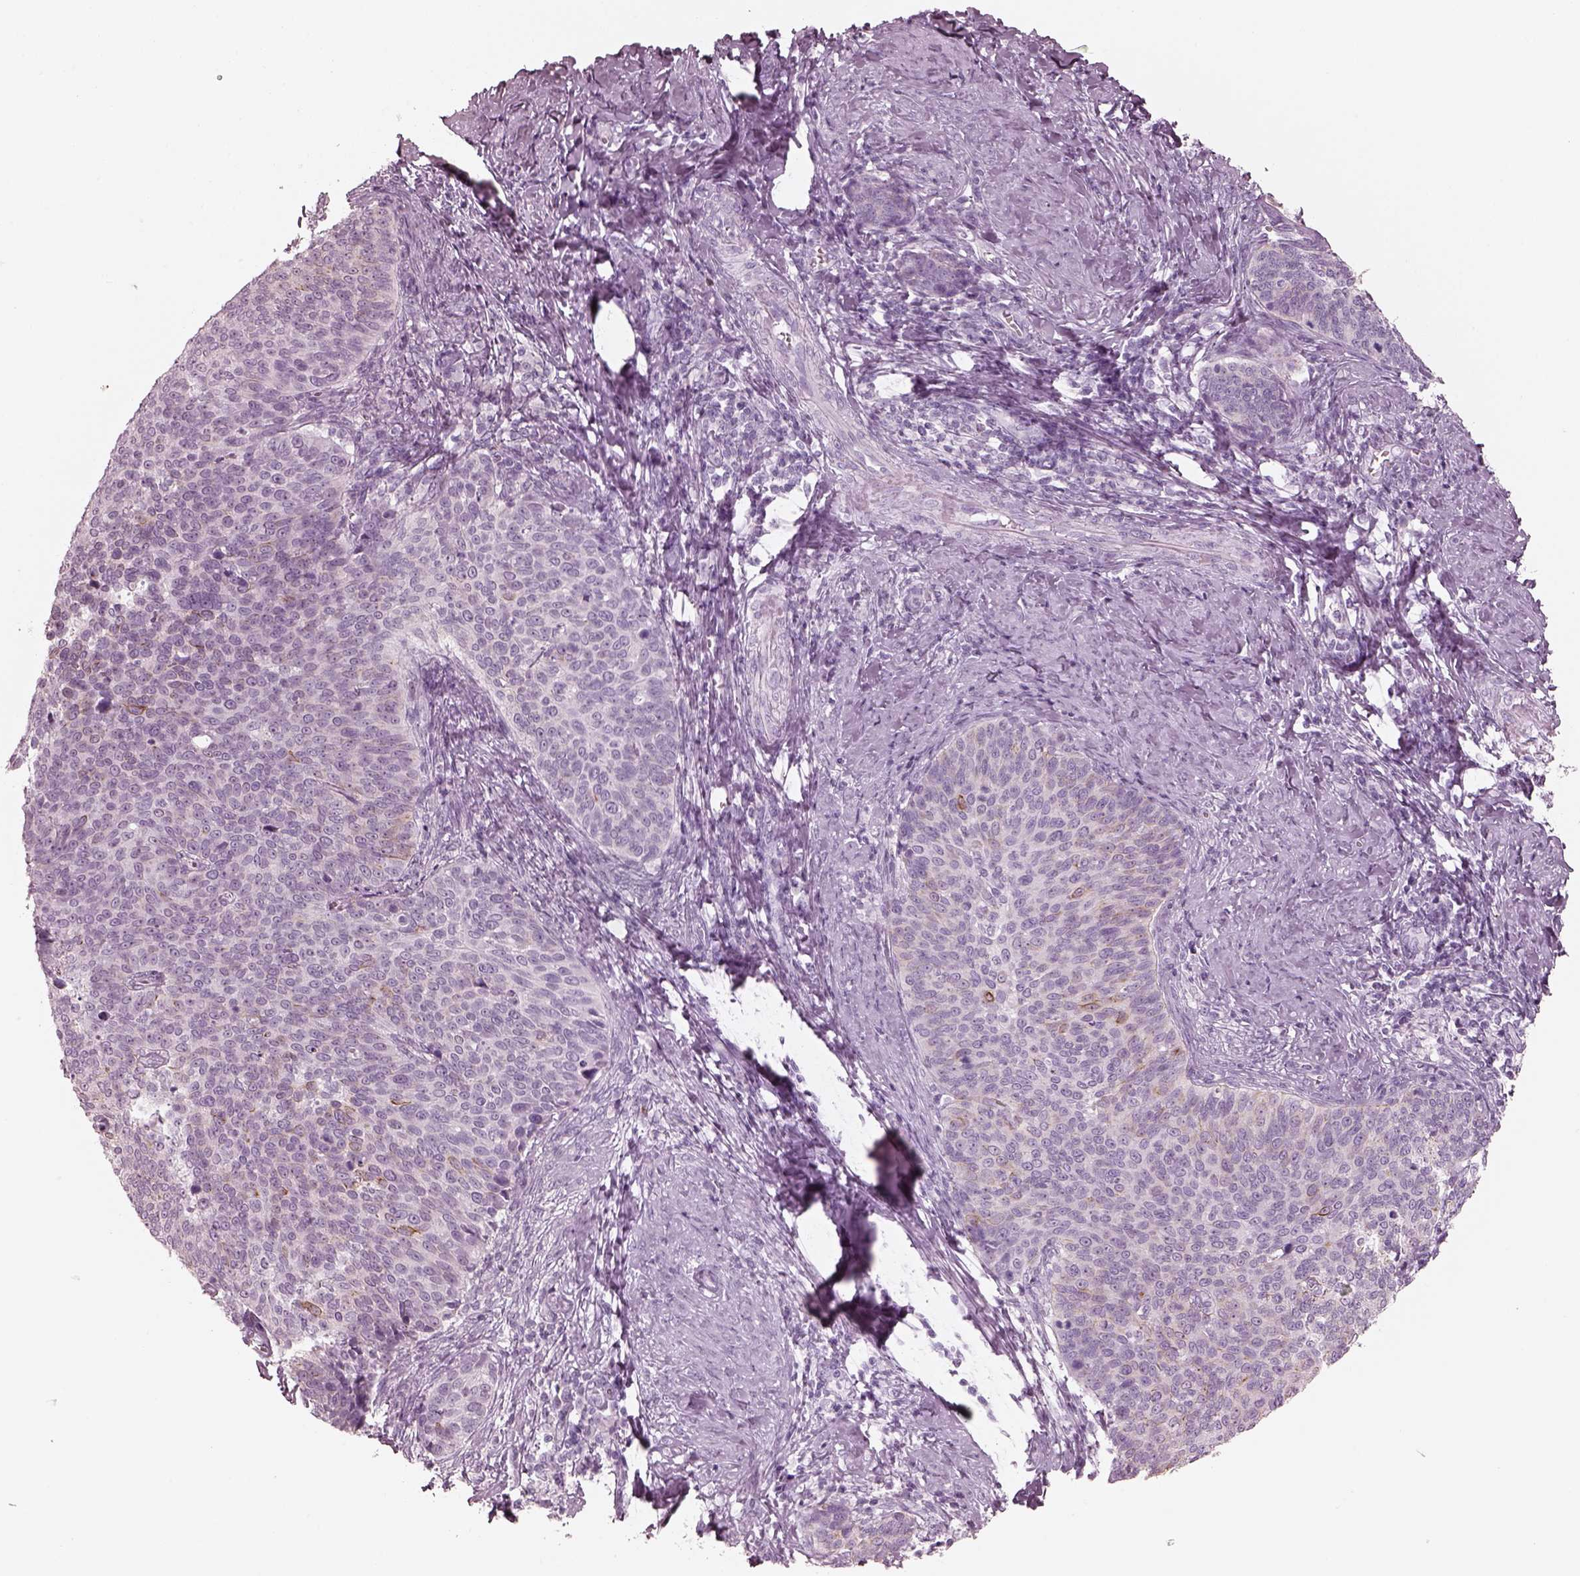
{"staining": {"intensity": "moderate", "quantity": "25%-75%", "location": "cytoplasmic/membranous"}, "tissue": "cervical cancer", "cell_type": "Tumor cells", "image_type": "cancer", "snomed": [{"axis": "morphology", "description": "Normal tissue, NOS"}, {"axis": "morphology", "description": "Squamous cell carcinoma, NOS"}, {"axis": "topography", "description": "Cervix"}], "caption": "A histopathology image of cervical cancer (squamous cell carcinoma) stained for a protein displays moderate cytoplasmic/membranous brown staining in tumor cells.", "gene": "PON3", "patient": {"sex": "female", "age": 39}}